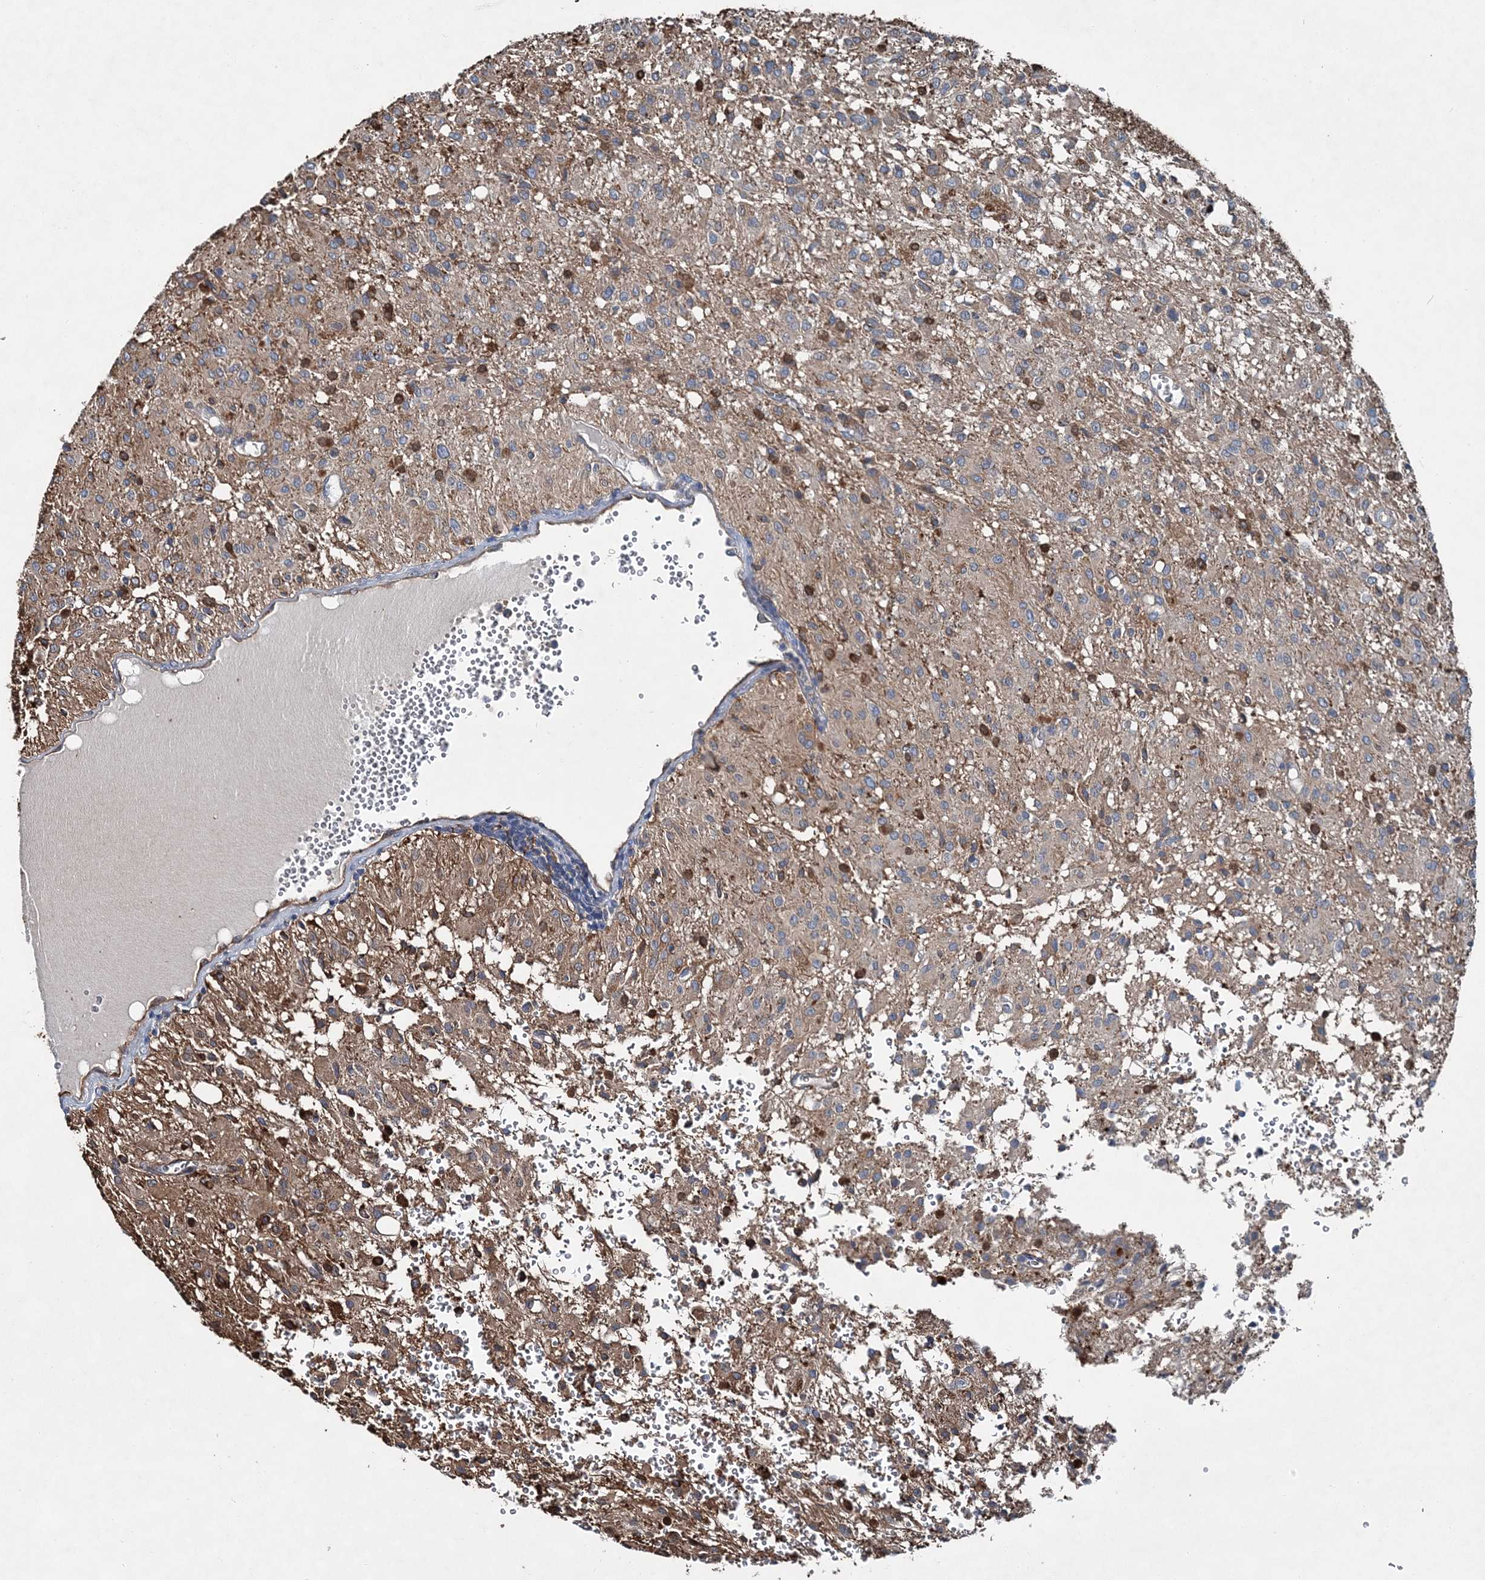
{"staining": {"intensity": "weak", "quantity": "<25%", "location": "cytoplasmic/membranous"}, "tissue": "glioma", "cell_type": "Tumor cells", "image_type": "cancer", "snomed": [{"axis": "morphology", "description": "Glioma, malignant, High grade"}, {"axis": "topography", "description": "Brain"}], "caption": "An immunohistochemistry (IHC) image of glioma is shown. There is no staining in tumor cells of glioma.", "gene": "SPOPL", "patient": {"sex": "female", "age": 59}}